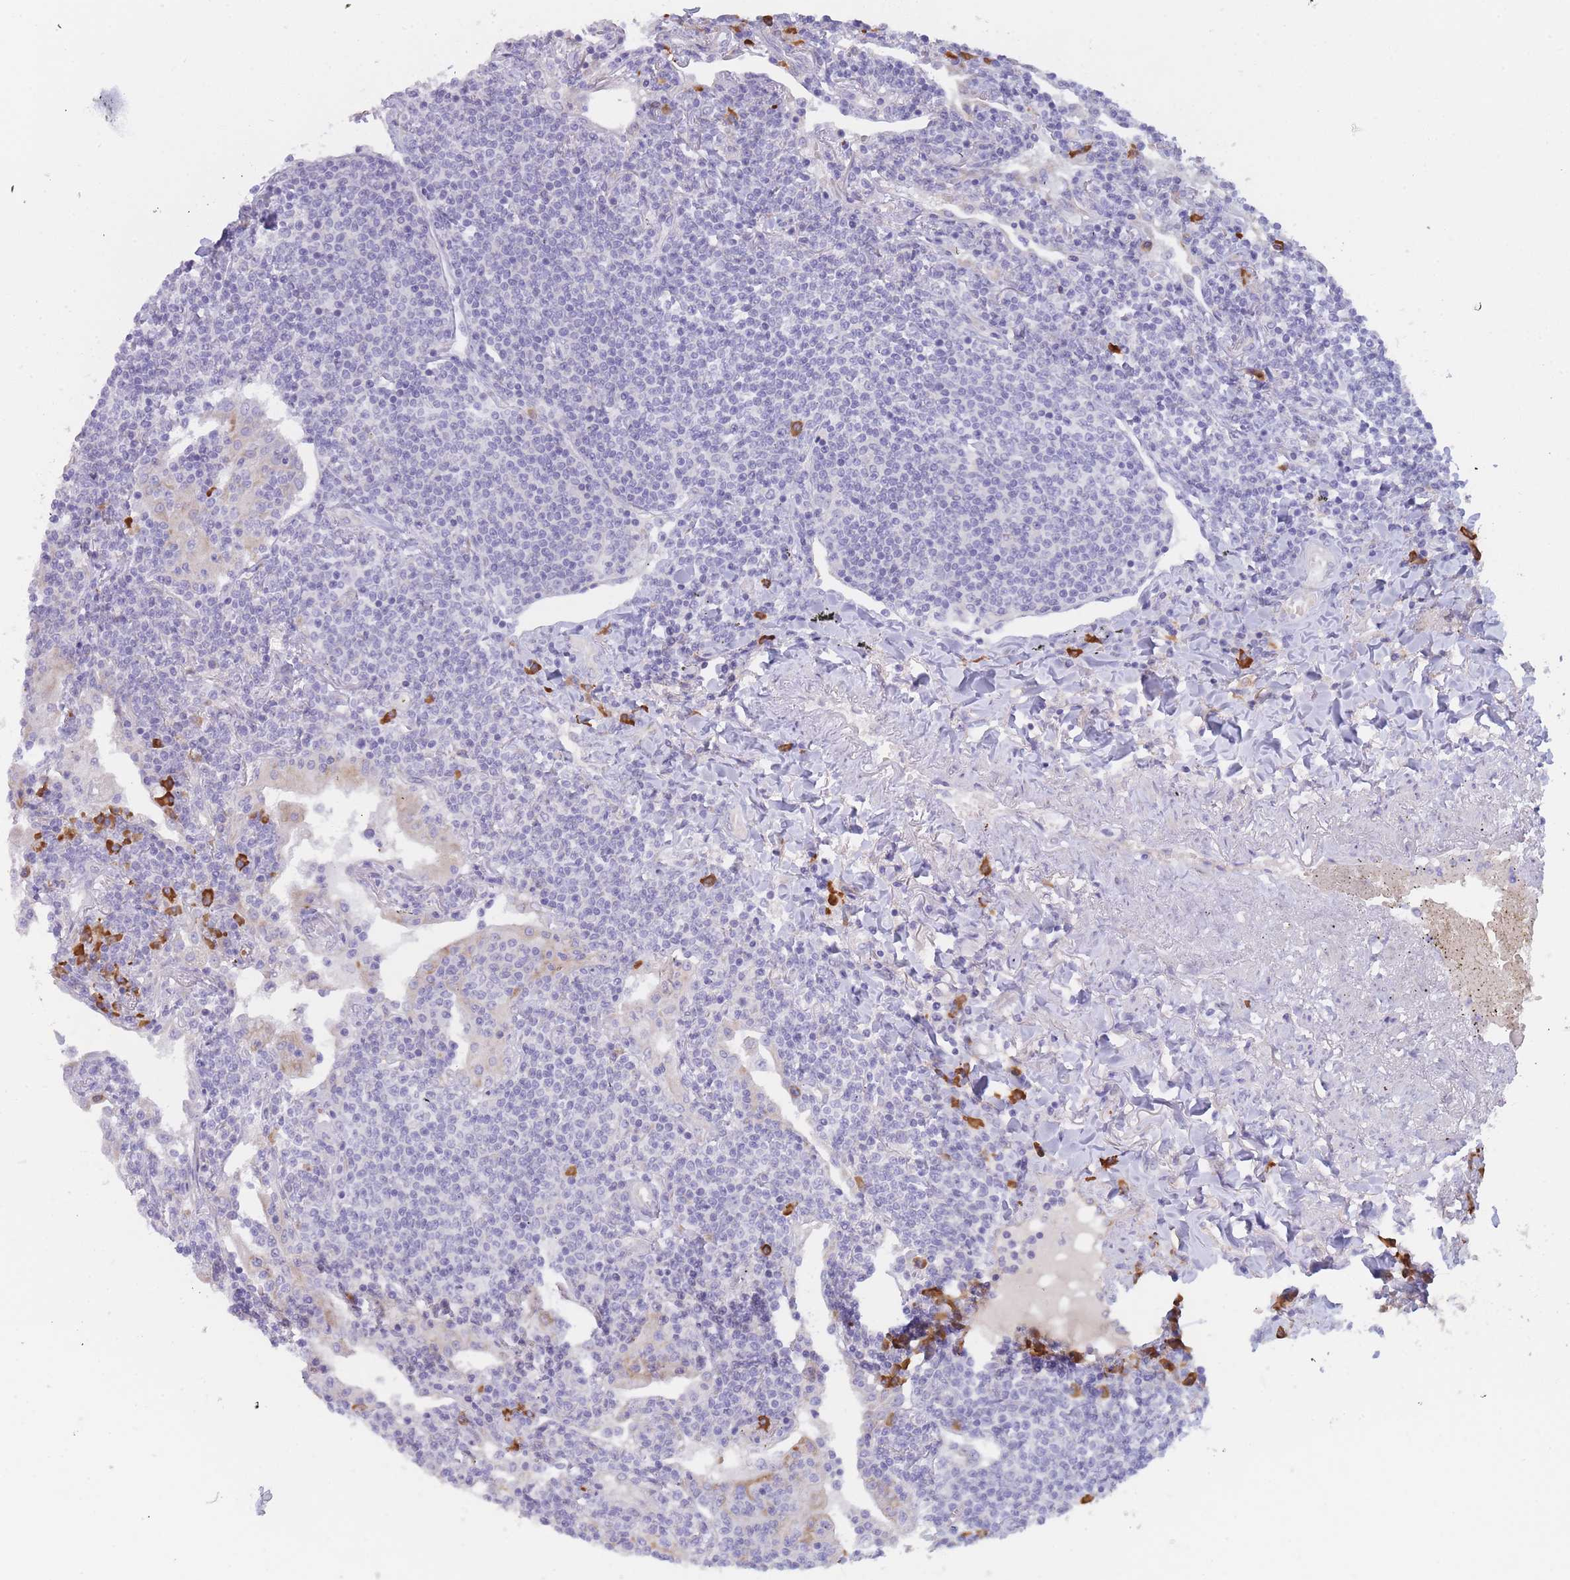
{"staining": {"intensity": "negative", "quantity": "none", "location": "none"}, "tissue": "lymphoma", "cell_type": "Tumor cells", "image_type": "cancer", "snomed": [{"axis": "morphology", "description": "Malignant lymphoma, non-Hodgkin's type, Low grade"}, {"axis": "topography", "description": "Lung"}], "caption": "DAB (3,3'-diaminobenzidine) immunohistochemical staining of human lymphoma displays no significant expression in tumor cells. (Stains: DAB (3,3'-diaminobenzidine) IHC with hematoxylin counter stain, Microscopy: brightfield microscopy at high magnification).", "gene": "SLC35E4", "patient": {"sex": "female", "age": 71}}